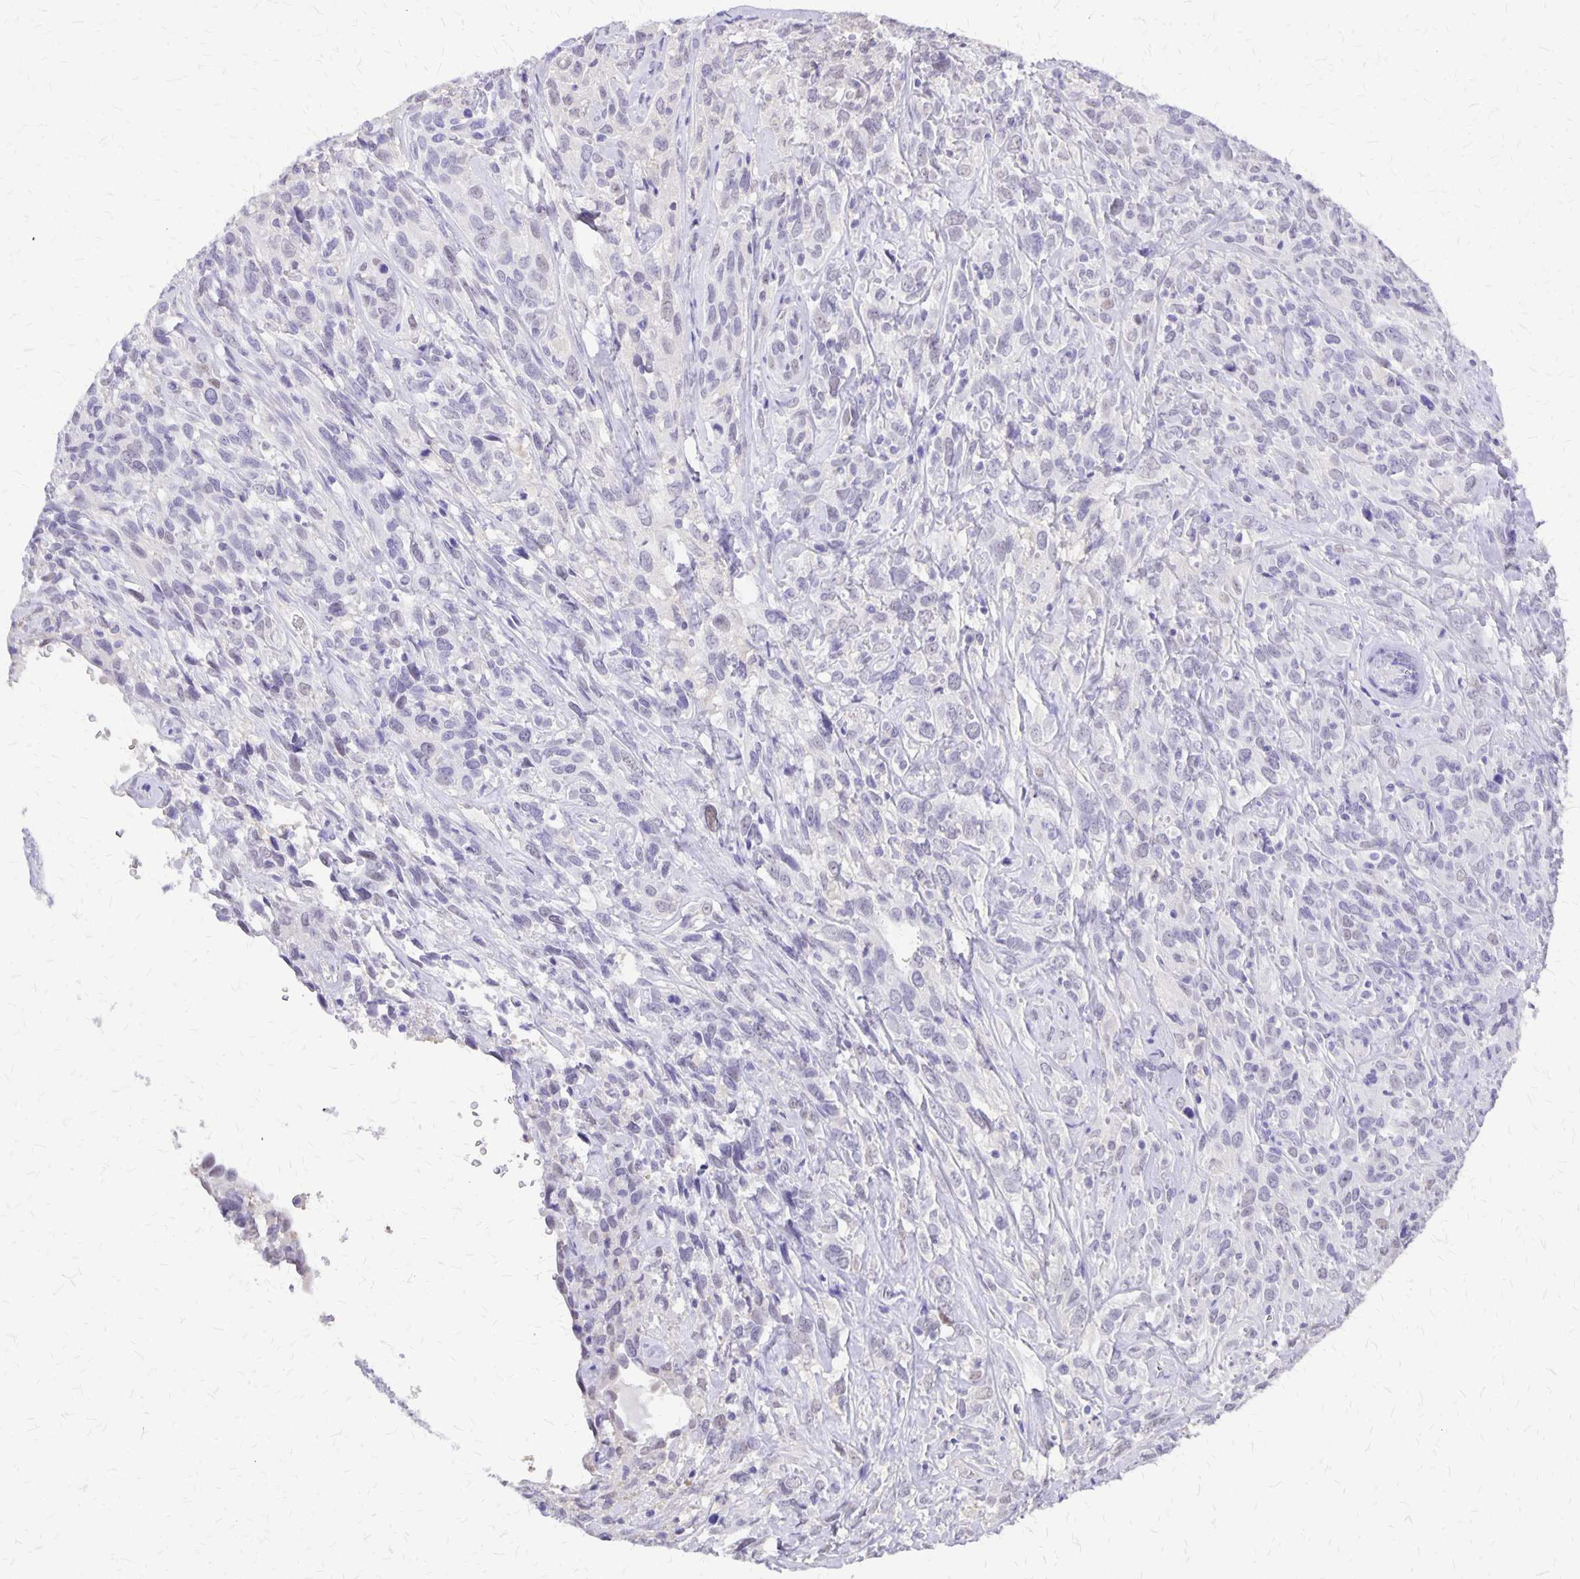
{"staining": {"intensity": "negative", "quantity": "none", "location": "none"}, "tissue": "cervical cancer", "cell_type": "Tumor cells", "image_type": "cancer", "snomed": [{"axis": "morphology", "description": "Normal tissue, NOS"}, {"axis": "morphology", "description": "Squamous cell carcinoma, NOS"}, {"axis": "topography", "description": "Cervix"}], "caption": "There is no significant staining in tumor cells of cervical cancer (squamous cell carcinoma).", "gene": "SI", "patient": {"sex": "female", "age": 51}}